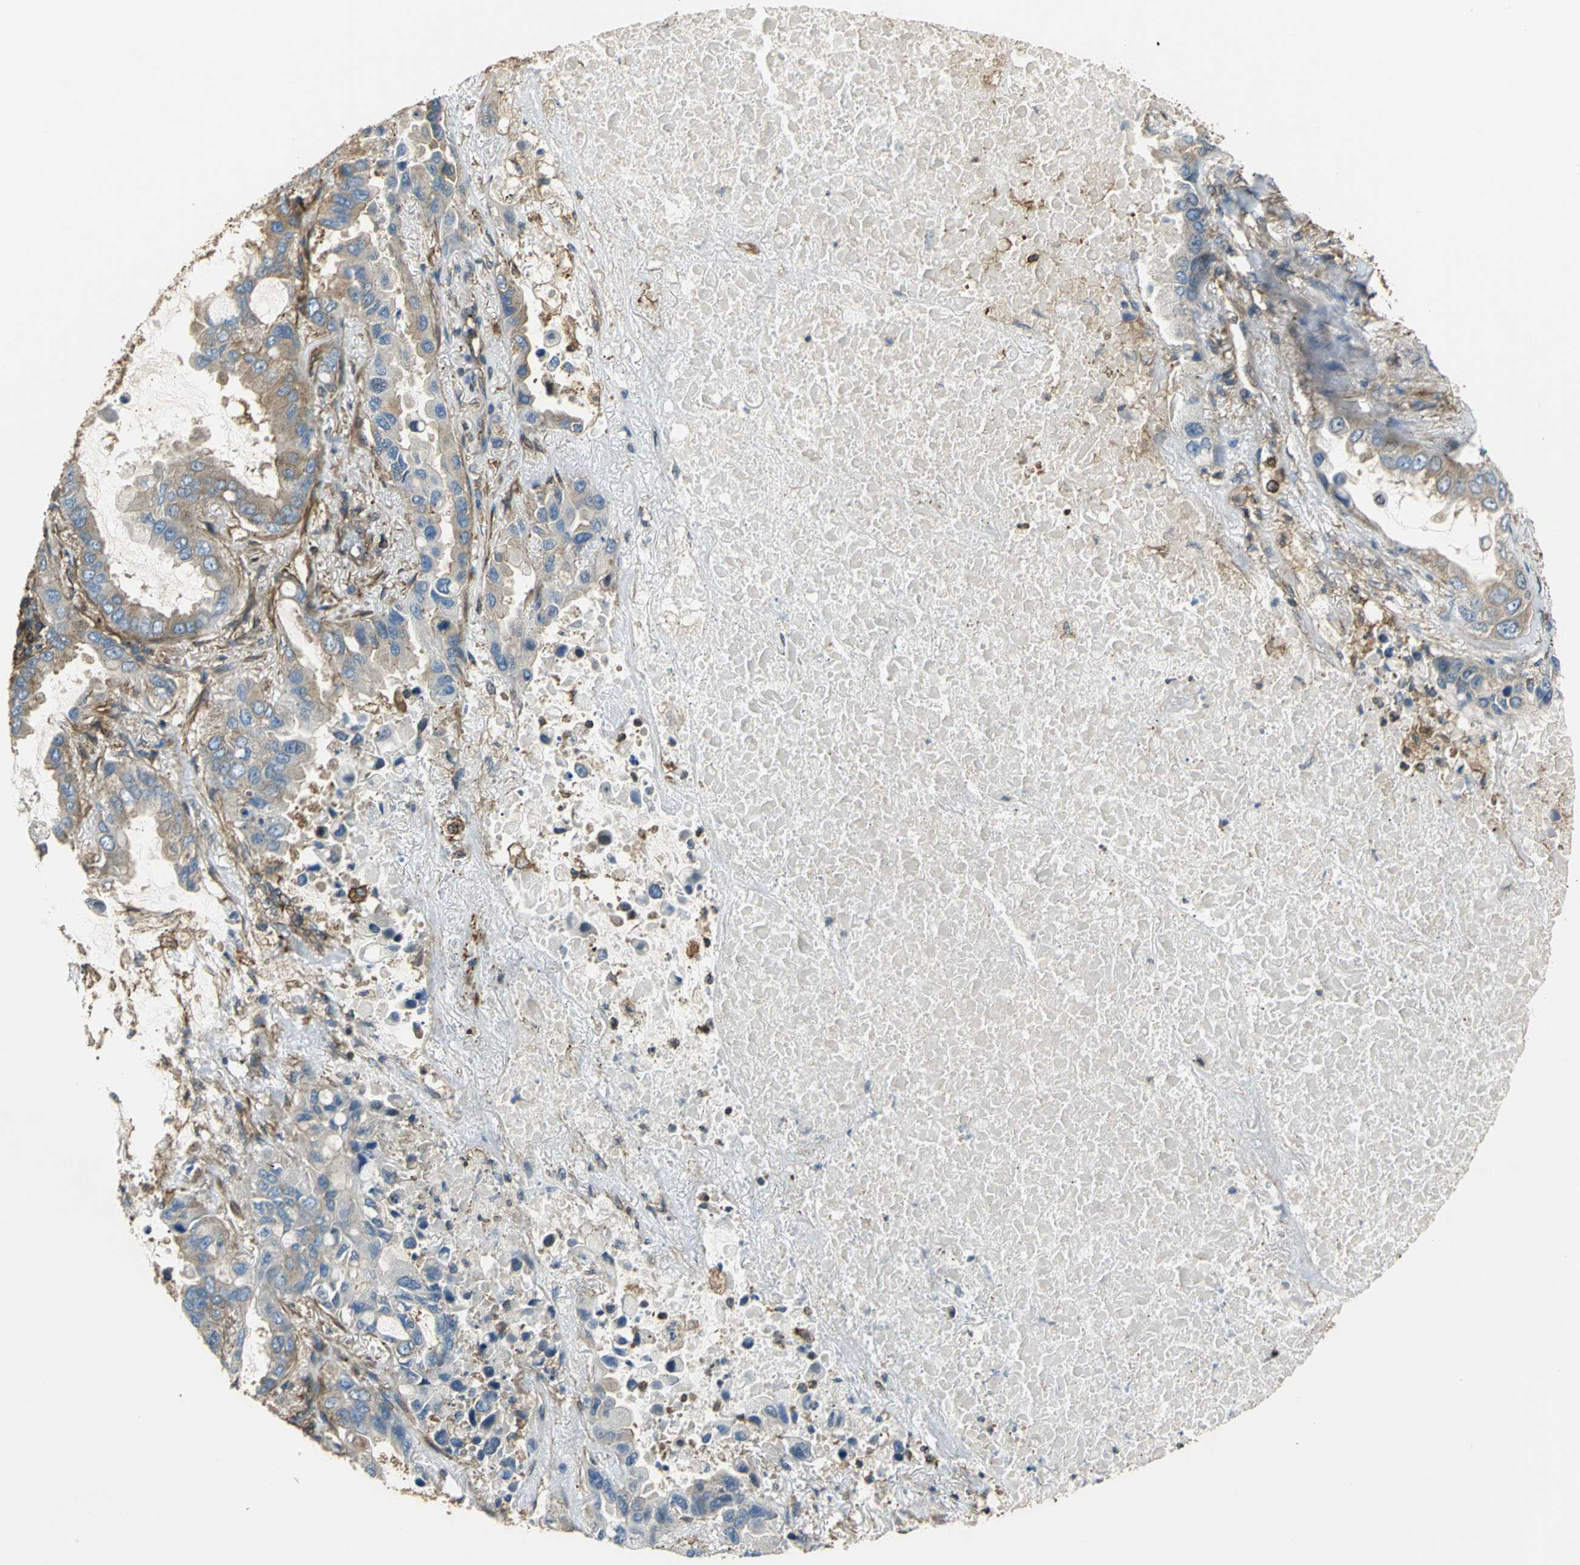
{"staining": {"intensity": "weak", "quantity": "25%-75%", "location": "cytoplasmic/membranous"}, "tissue": "lung cancer", "cell_type": "Tumor cells", "image_type": "cancer", "snomed": [{"axis": "morphology", "description": "Adenocarcinoma, NOS"}, {"axis": "topography", "description": "Lung"}], "caption": "This micrograph demonstrates IHC staining of lung adenocarcinoma, with low weak cytoplasmic/membranous positivity in about 25%-75% of tumor cells.", "gene": "TLN1", "patient": {"sex": "male", "age": 64}}